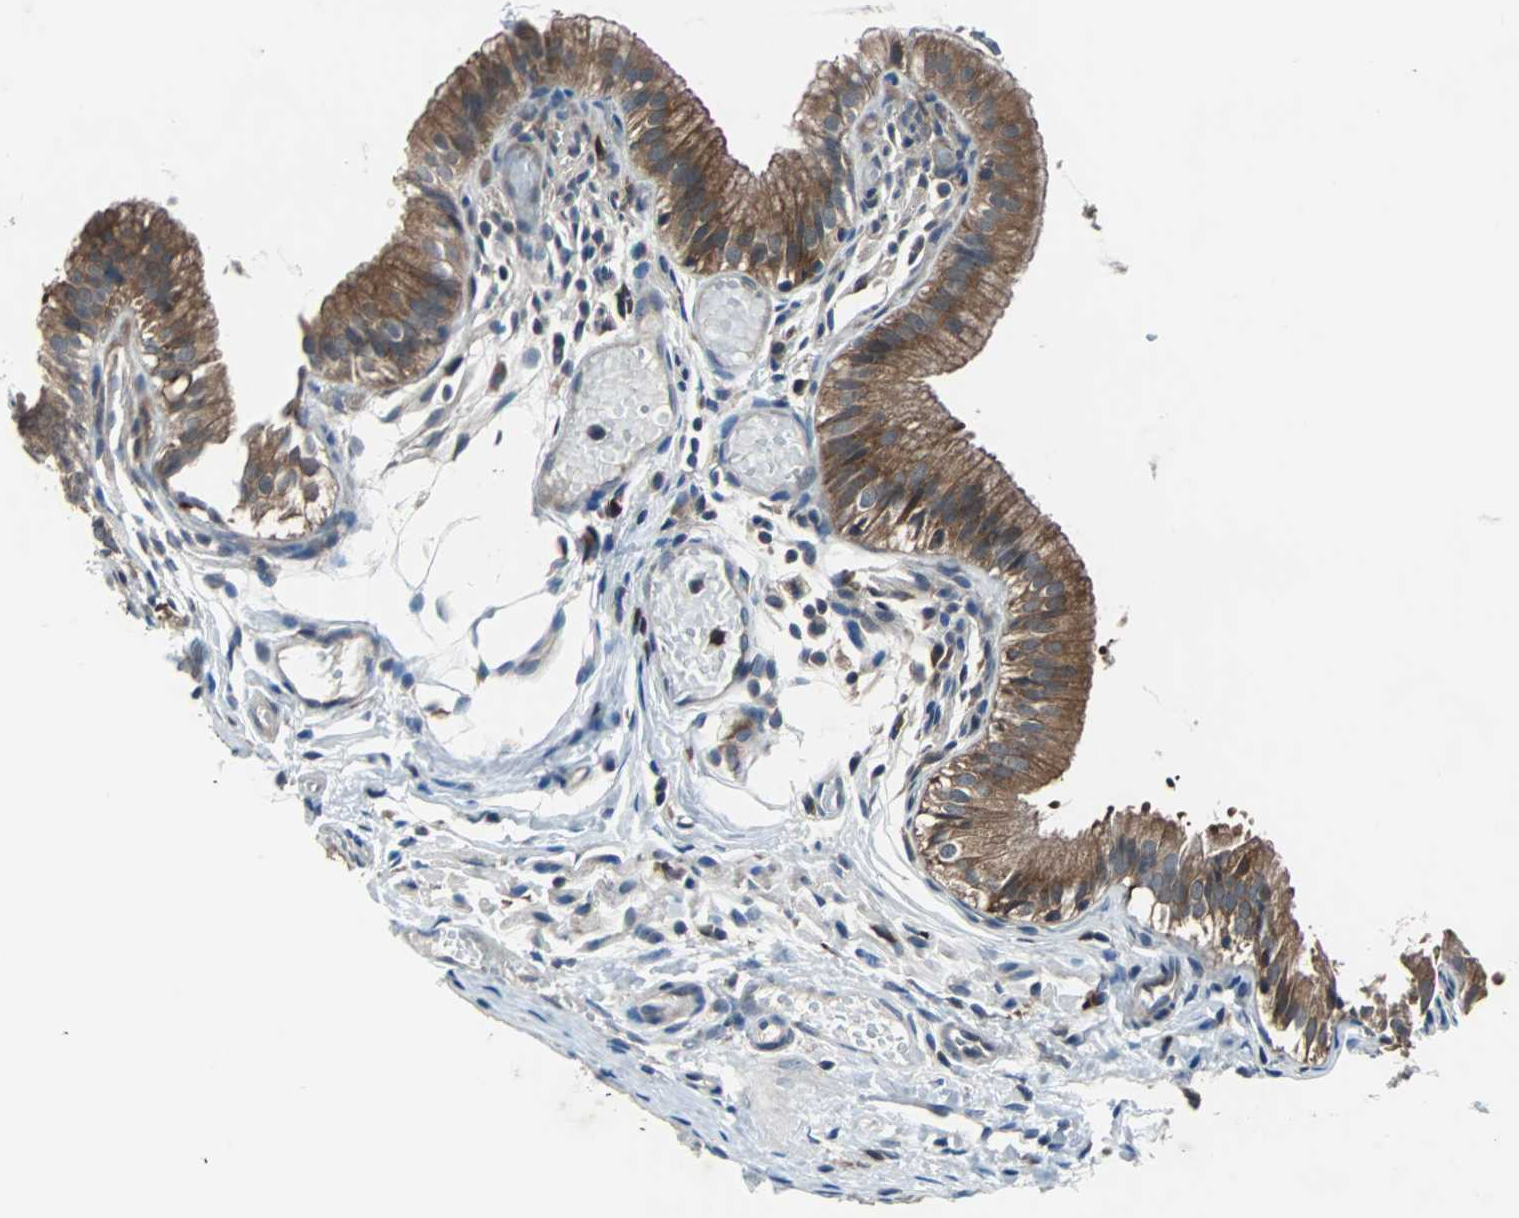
{"staining": {"intensity": "strong", "quantity": ">75%", "location": "cytoplasmic/membranous"}, "tissue": "gallbladder", "cell_type": "Glandular cells", "image_type": "normal", "snomed": [{"axis": "morphology", "description": "Normal tissue, NOS"}, {"axis": "topography", "description": "Gallbladder"}], "caption": "Immunohistochemical staining of normal human gallbladder shows high levels of strong cytoplasmic/membranous positivity in approximately >75% of glandular cells. (IHC, brightfield microscopy, high magnification).", "gene": "PAK1", "patient": {"sex": "female", "age": 26}}